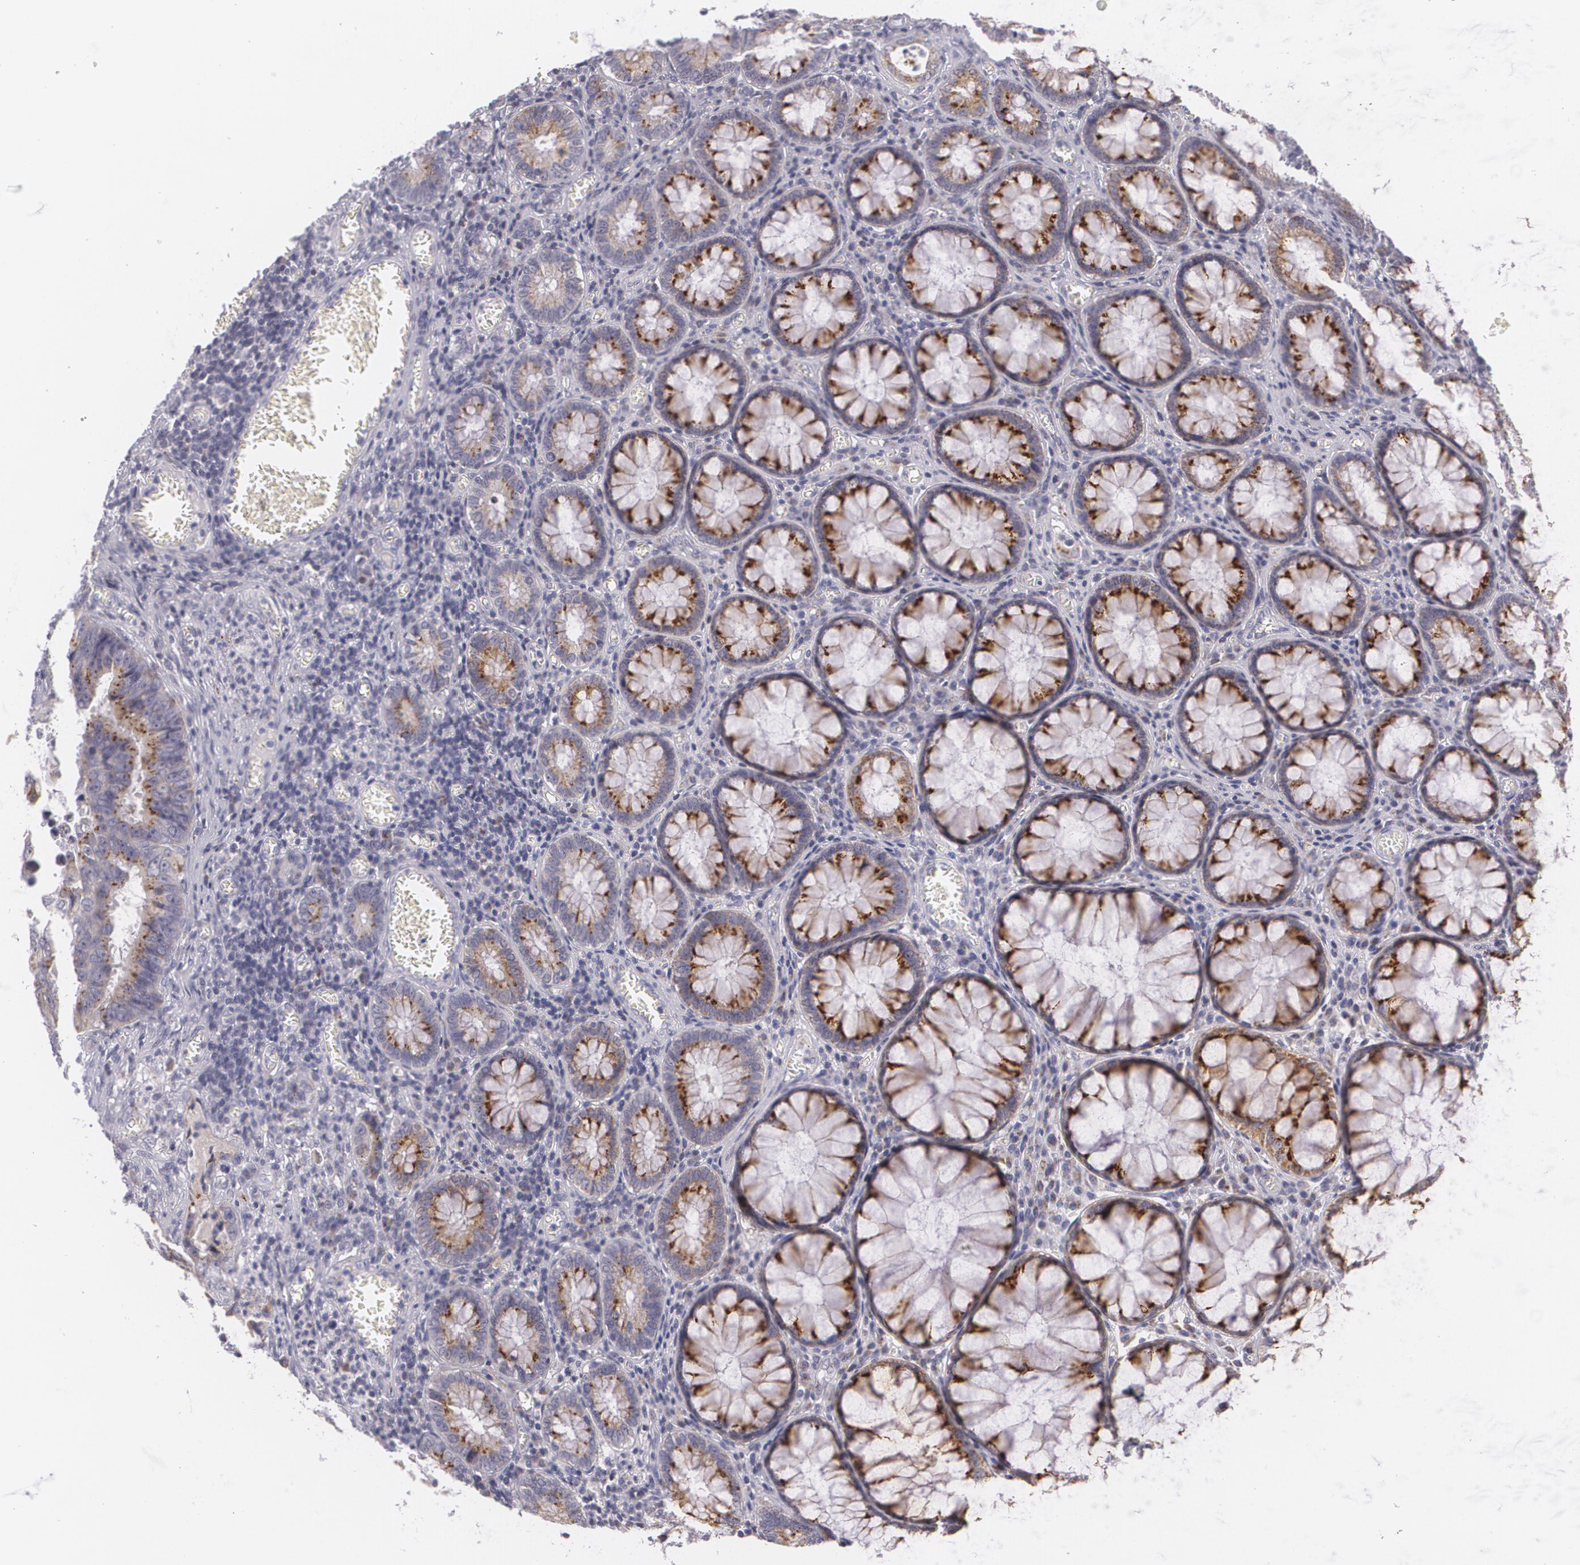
{"staining": {"intensity": "moderate", "quantity": ">75%", "location": "cytoplasmic/membranous"}, "tissue": "colorectal cancer", "cell_type": "Tumor cells", "image_type": "cancer", "snomed": [{"axis": "morphology", "description": "Adenocarcinoma, NOS"}, {"axis": "topography", "description": "Rectum"}], "caption": "Colorectal adenocarcinoma stained with DAB immunohistochemistry displays medium levels of moderate cytoplasmic/membranous positivity in about >75% of tumor cells.", "gene": "CILK1", "patient": {"sex": "female", "age": 98}}